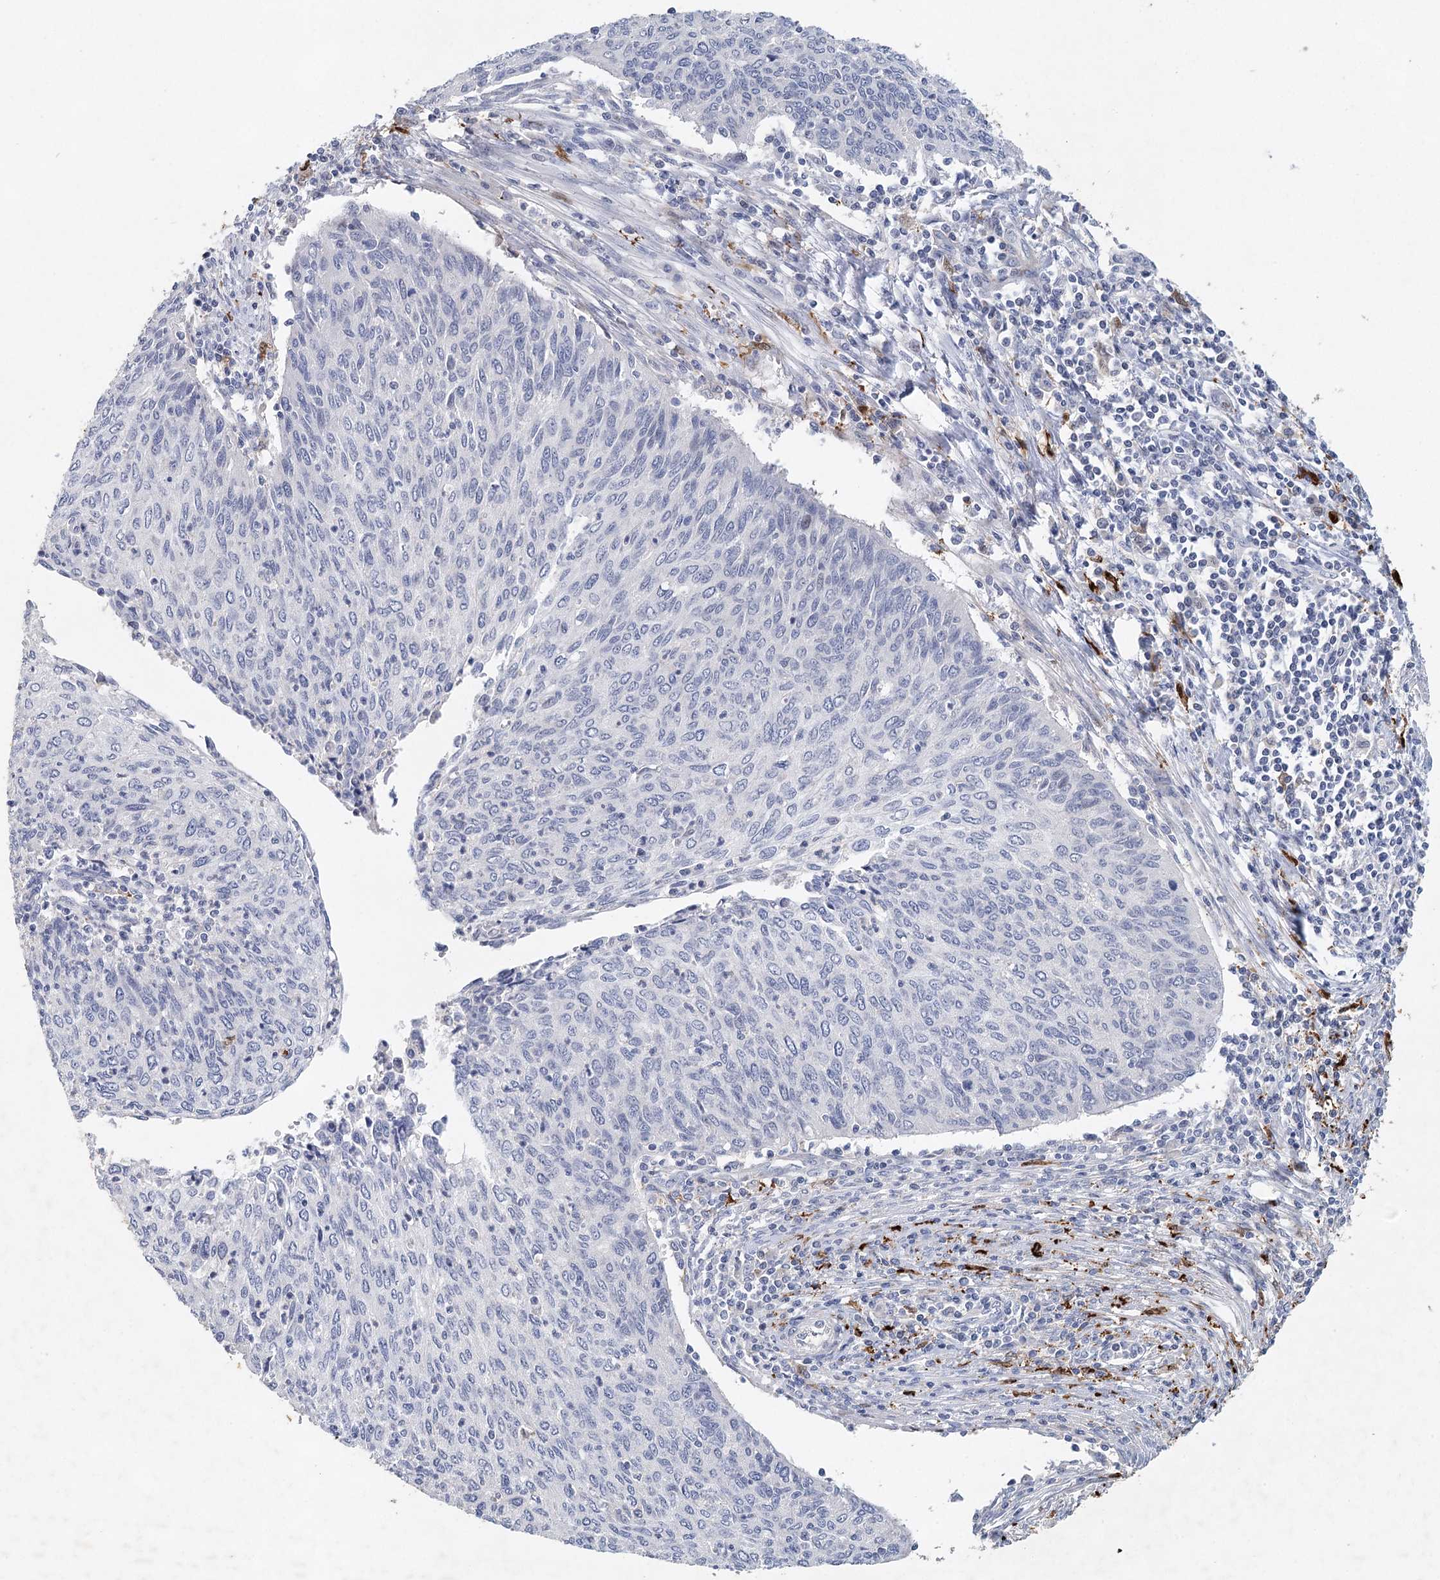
{"staining": {"intensity": "negative", "quantity": "none", "location": "none"}, "tissue": "cervical cancer", "cell_type": "Tumor cells", "image_type": "cancer", "snomed": [{"axis": "morphology", "description": "Squamous cell carcinoma, NOS"}, {"axis": "topography", "description": "Cervix"}], "caption": "Tumor cells are negative for brown protein staining in cervical squamous cell carcinoma.", "gene": "SLC19A3", "patient": {"sex": "female", "age": 38}}